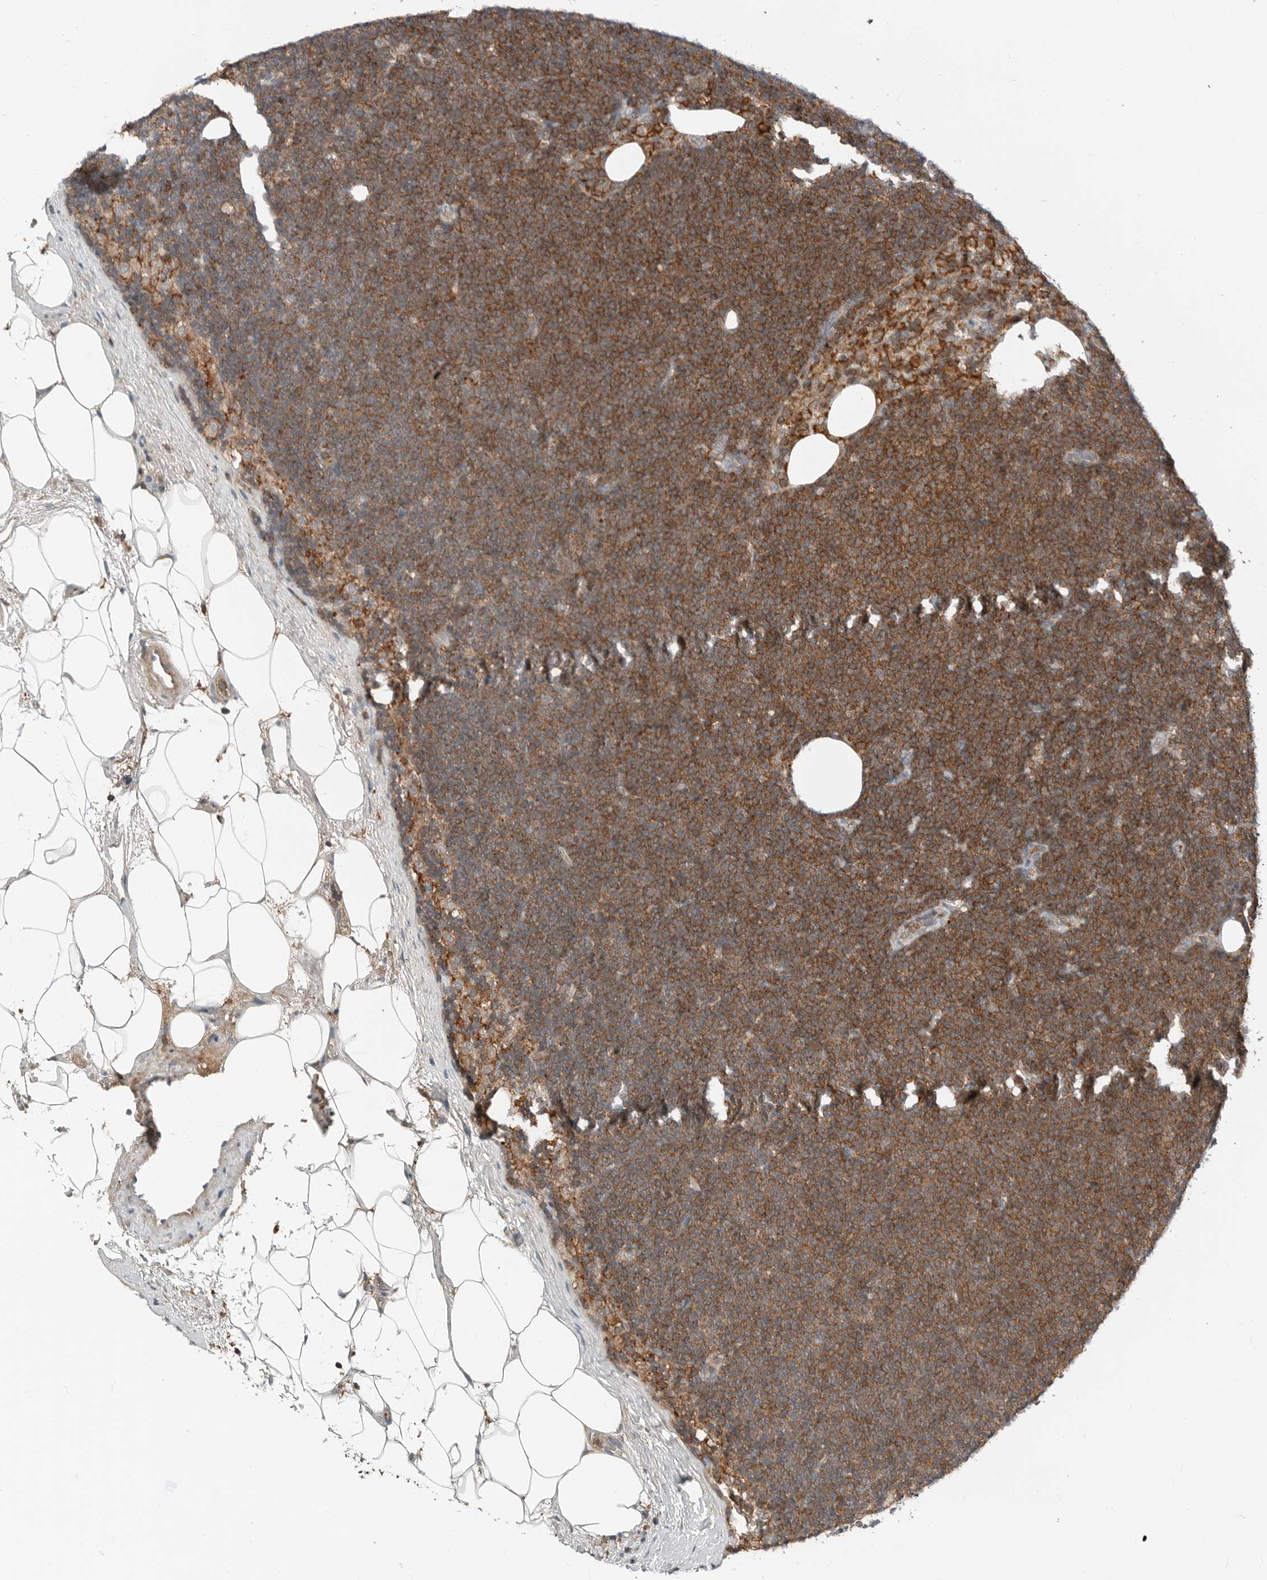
{"staining": {"intensity": "strong", "quantity": ">75%", "location": "cytoplasmic/membranous"}, "tissue": "lymphoma", "cell_type": "Tumor cells", "image_type": "cancer", "snomed": [{"axis": "morphology", "description": "Malignant lymphoma, non-Hodgkin's type, Low grade"}, {"axis": "topography", "description": "Lymph node"}], "caption": "IHC image of neoplastic tissue: human malignant lymphoma, non-Hodgkin's type (low-grade) stained using immunohistochemistry (IHC) reveals high levels of strong protein expression localized specifically in the cytoplasmic/membranous of tumor cells, appearing as a cytoplasmic/membranous brown color.", "gene": "LEFTY2", "patient": {"sex": "female", "age": 53}}